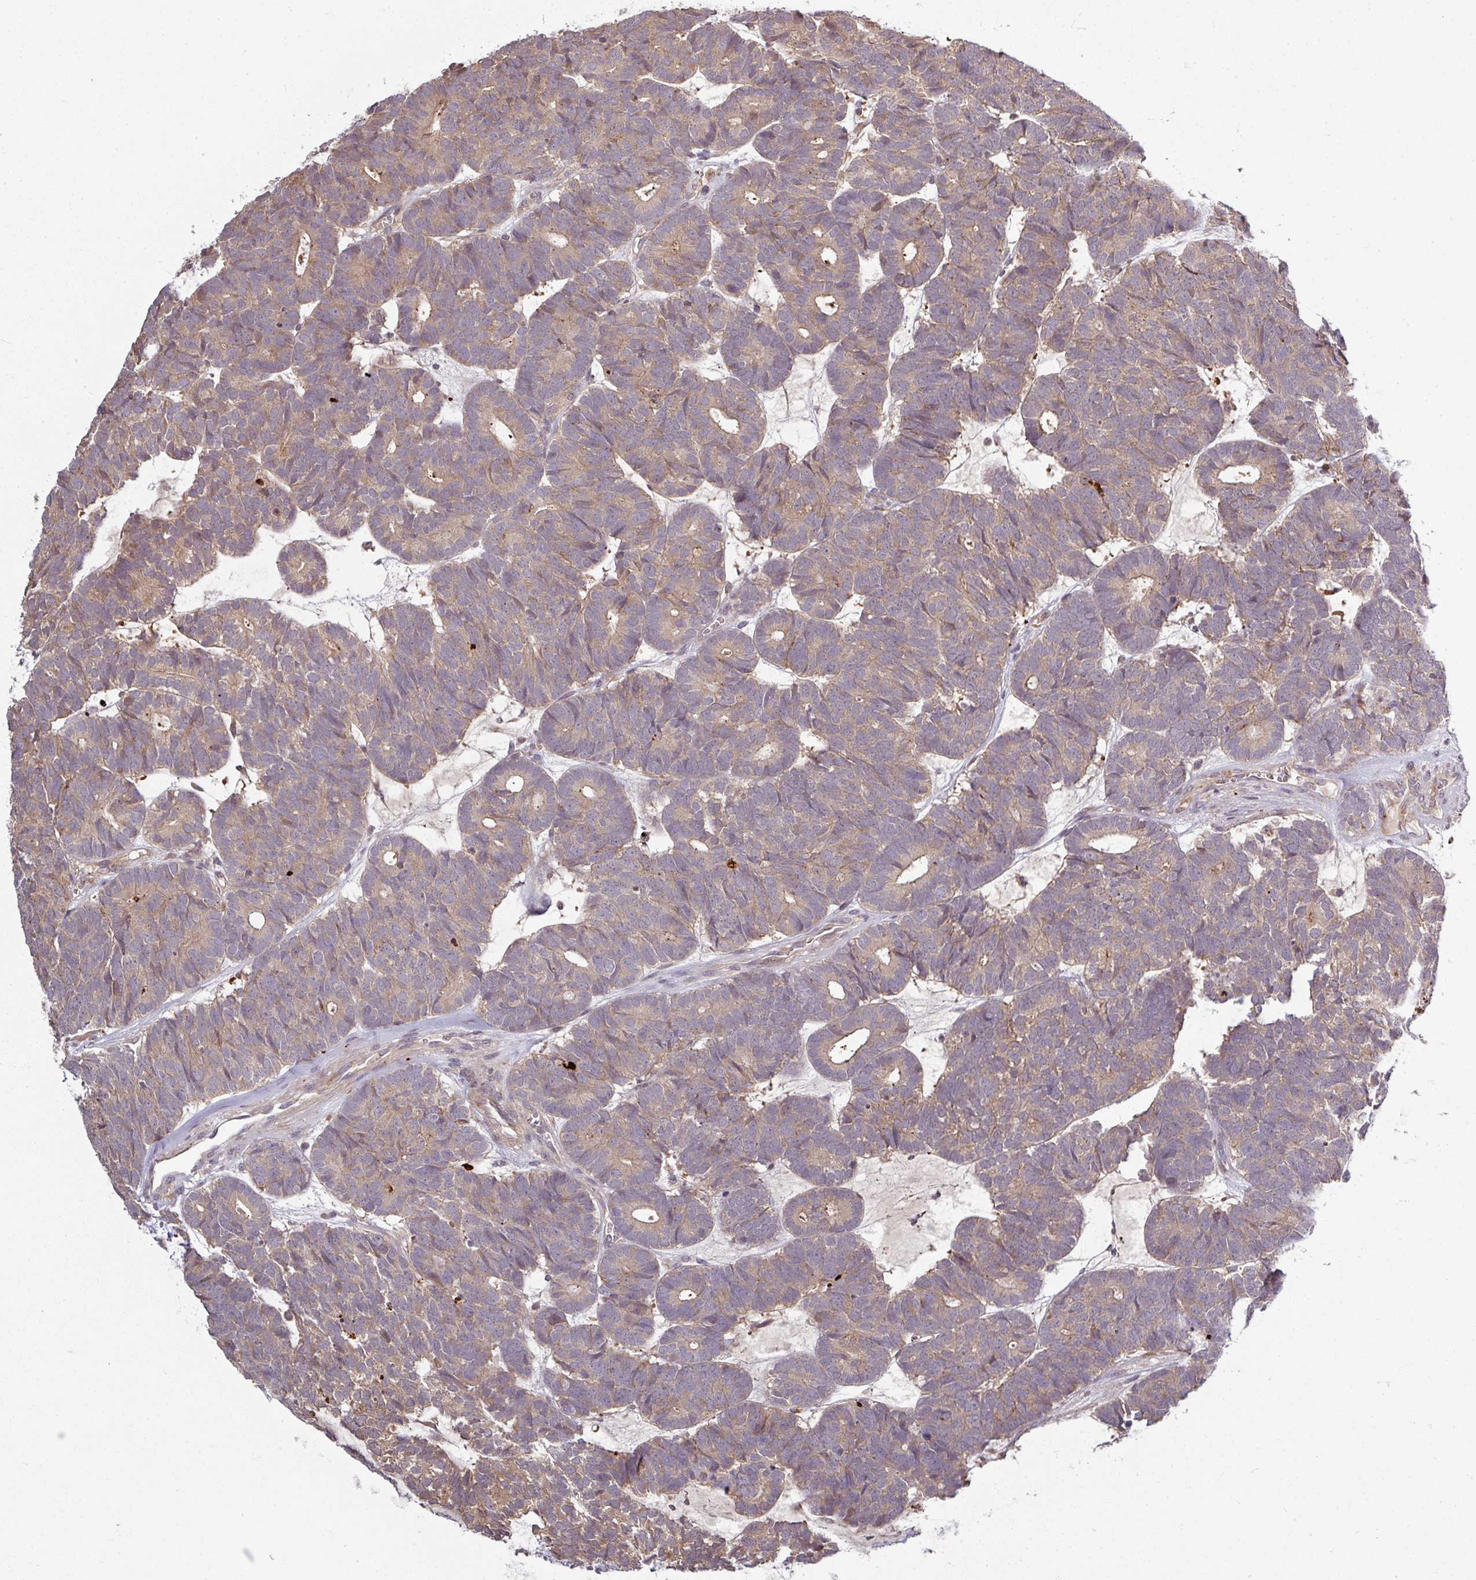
{"staining": {"intensity": "weak", "quantity": ">75%", "location": "cytoplasmic/membranous"}, "tissue": "head and neck cancer", "cell_type": "Tumor cells", "image_type": "cancer", "snomed": [{"axis": "morphology", "description": "Adenocarcinoma, NOS"}, {"axis": "topography", "description": "Head-Neck"}], "caption": "Immunohistochemical staining of head and neck cancer (adenocarcinoma) shows low levels of weak cytoplasmic/membranous protein expression in about >75% of tumor cells.", "gene": "TUSC3", "patient": {"sex": "female", "age": 81}}